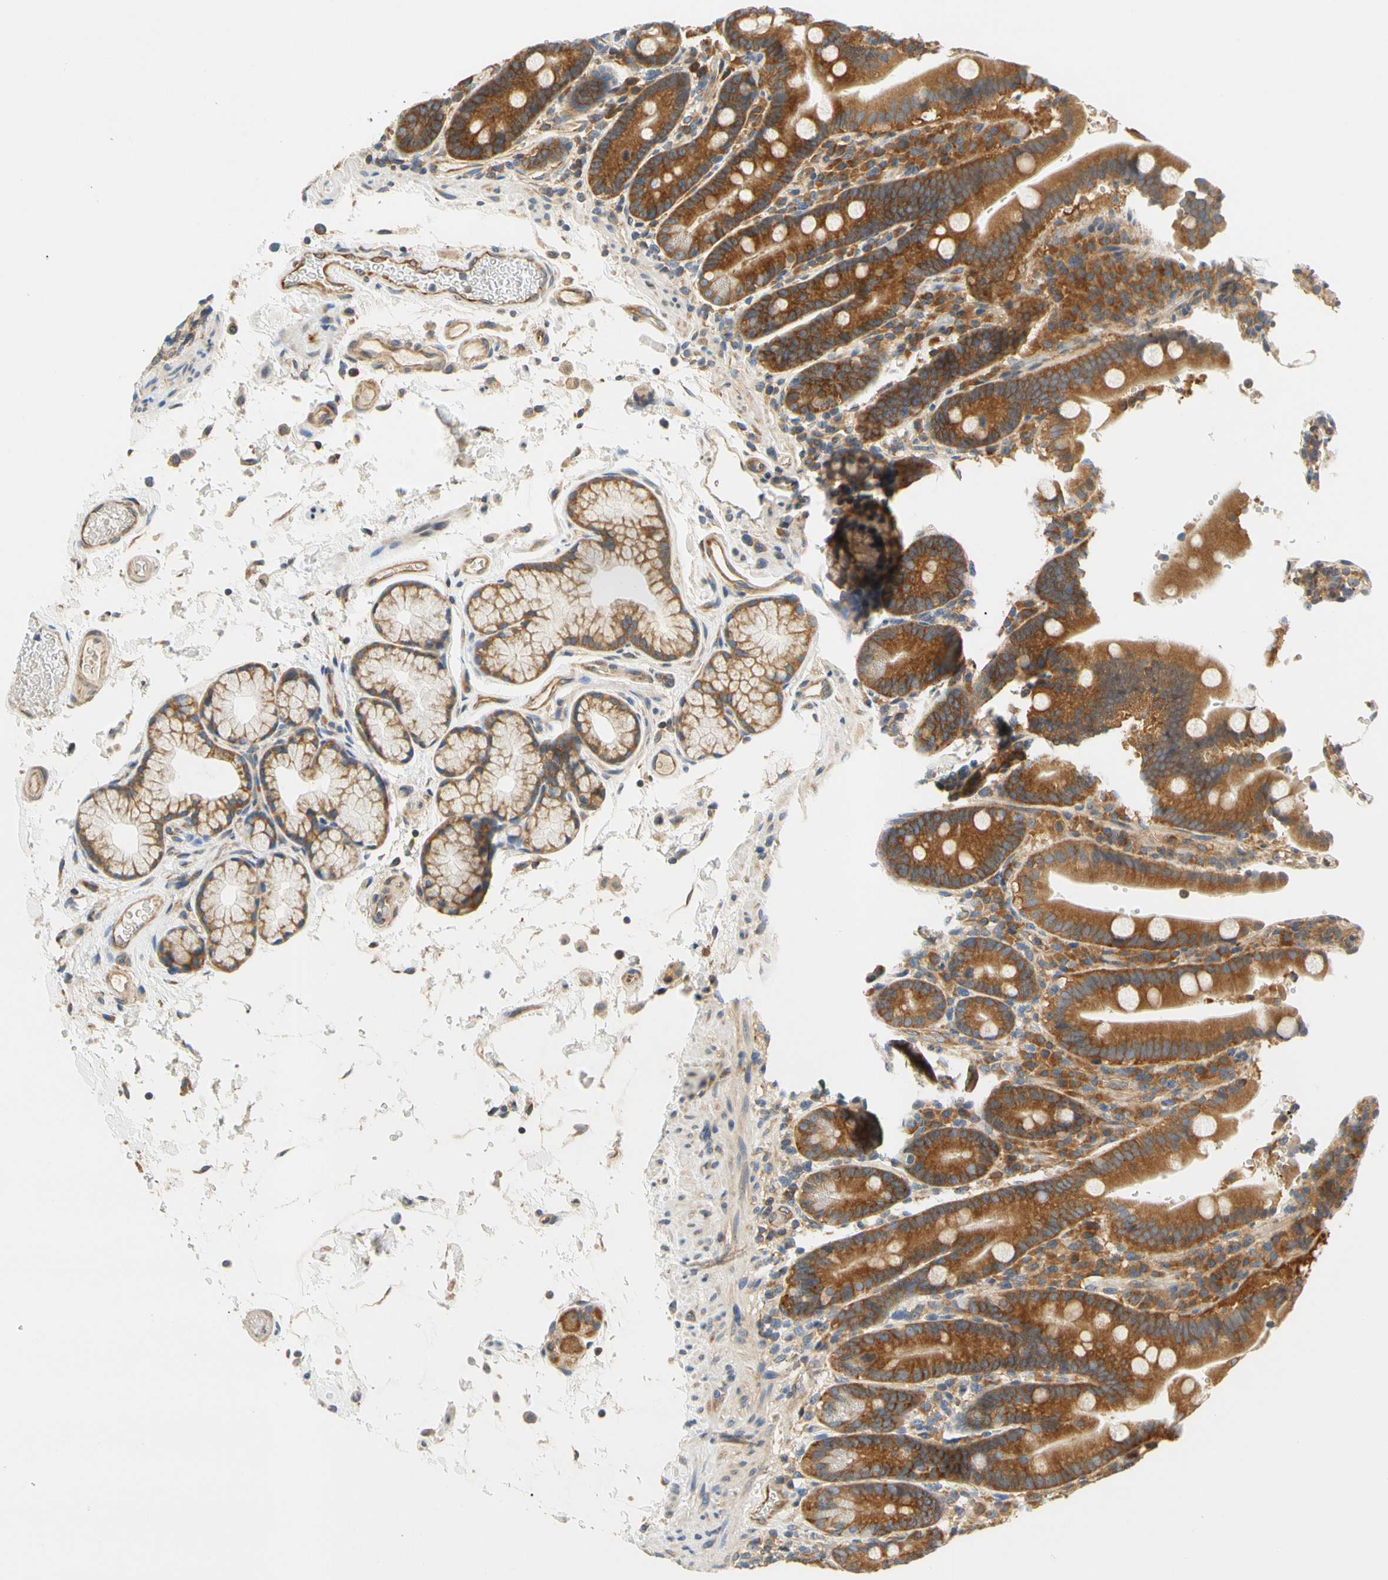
{"staining": {"intensity": "strong", "quantity": ">75%", "location": "cytoplasmic/membranous"}, "tissue": "duodenum", "cell_type": "Glandular cells", "image_type": "normal", "snomed": [{"axis": "morphology", "description": "Normal tissue, NOS"}, {"axis": "topography", "description": "Small intestine, NOS"}], "caption": "A high-resolution histopathology image shows immunohistochemistry (IHC) staining of normal duodenum, which demonstrates strong cytoplasmic/membranous staining in about >75% of glandular cells. (DAB = brown stain, brightfield microscopy at high magnification).", "gene": "LRRC47", "patient": {"sex": "female", "age": 71}}